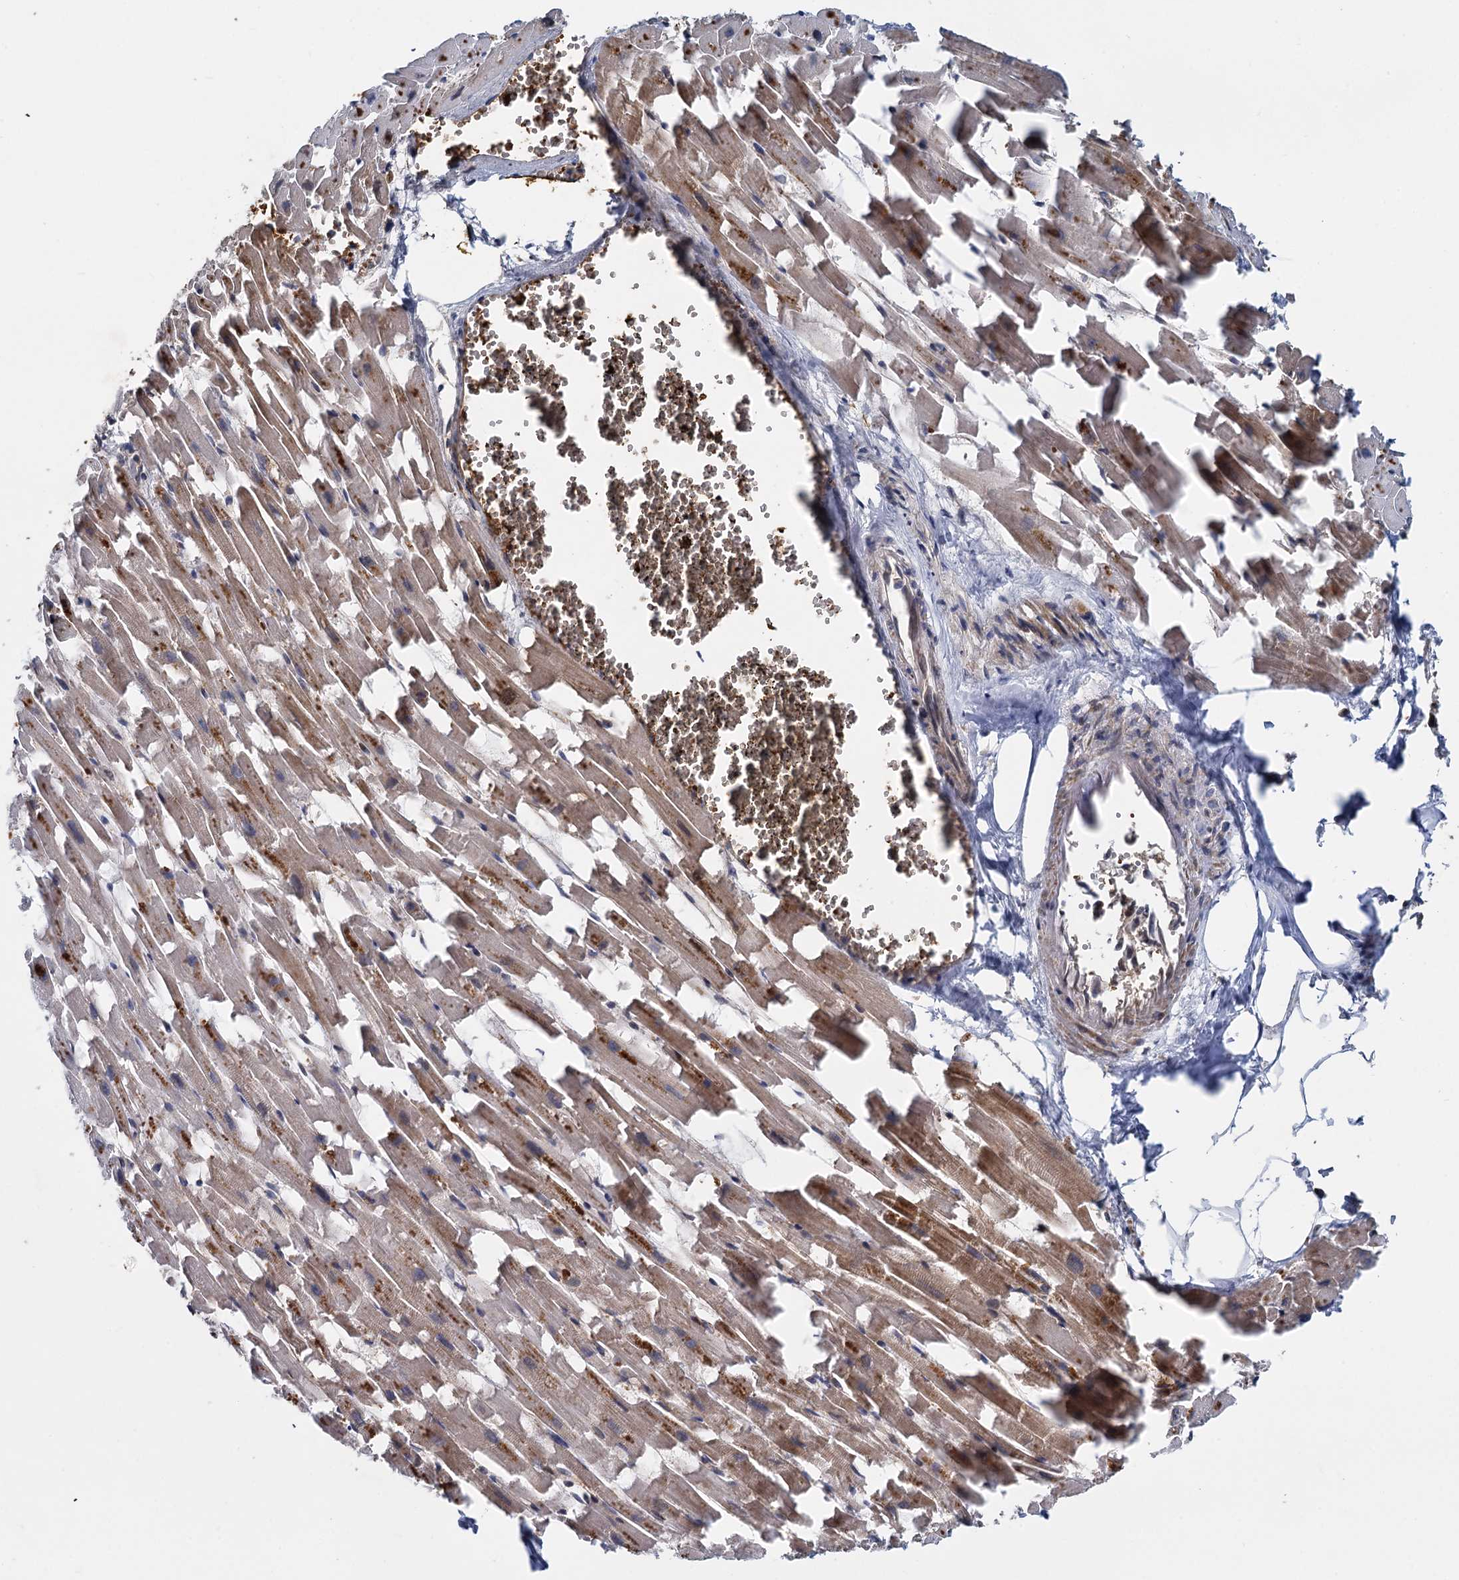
{"staining": {"intensity": "weak", "quantity": "25%-75%", "location": "cytoplasmic/membranous"}, "tissue": "heart muscle", "cell_type": "Cardiomyocytes", "image_type": "normal", "snomed": [{"axis": "morphology", "description": "Normal tissue, NOS"}, {"axis": "topography", "description": "Heart"}], "caption": "This histopathology image exhibits benign heart muscle stained with immunohistochemistry to label a protein in brown. The cytoplasmic/membranous of cardiomyocytes show weak positivity for the protein. Nuclei are counter-stained blue.", "gene": "FANCI", "patient": {"sex": "female", "age": 64}}